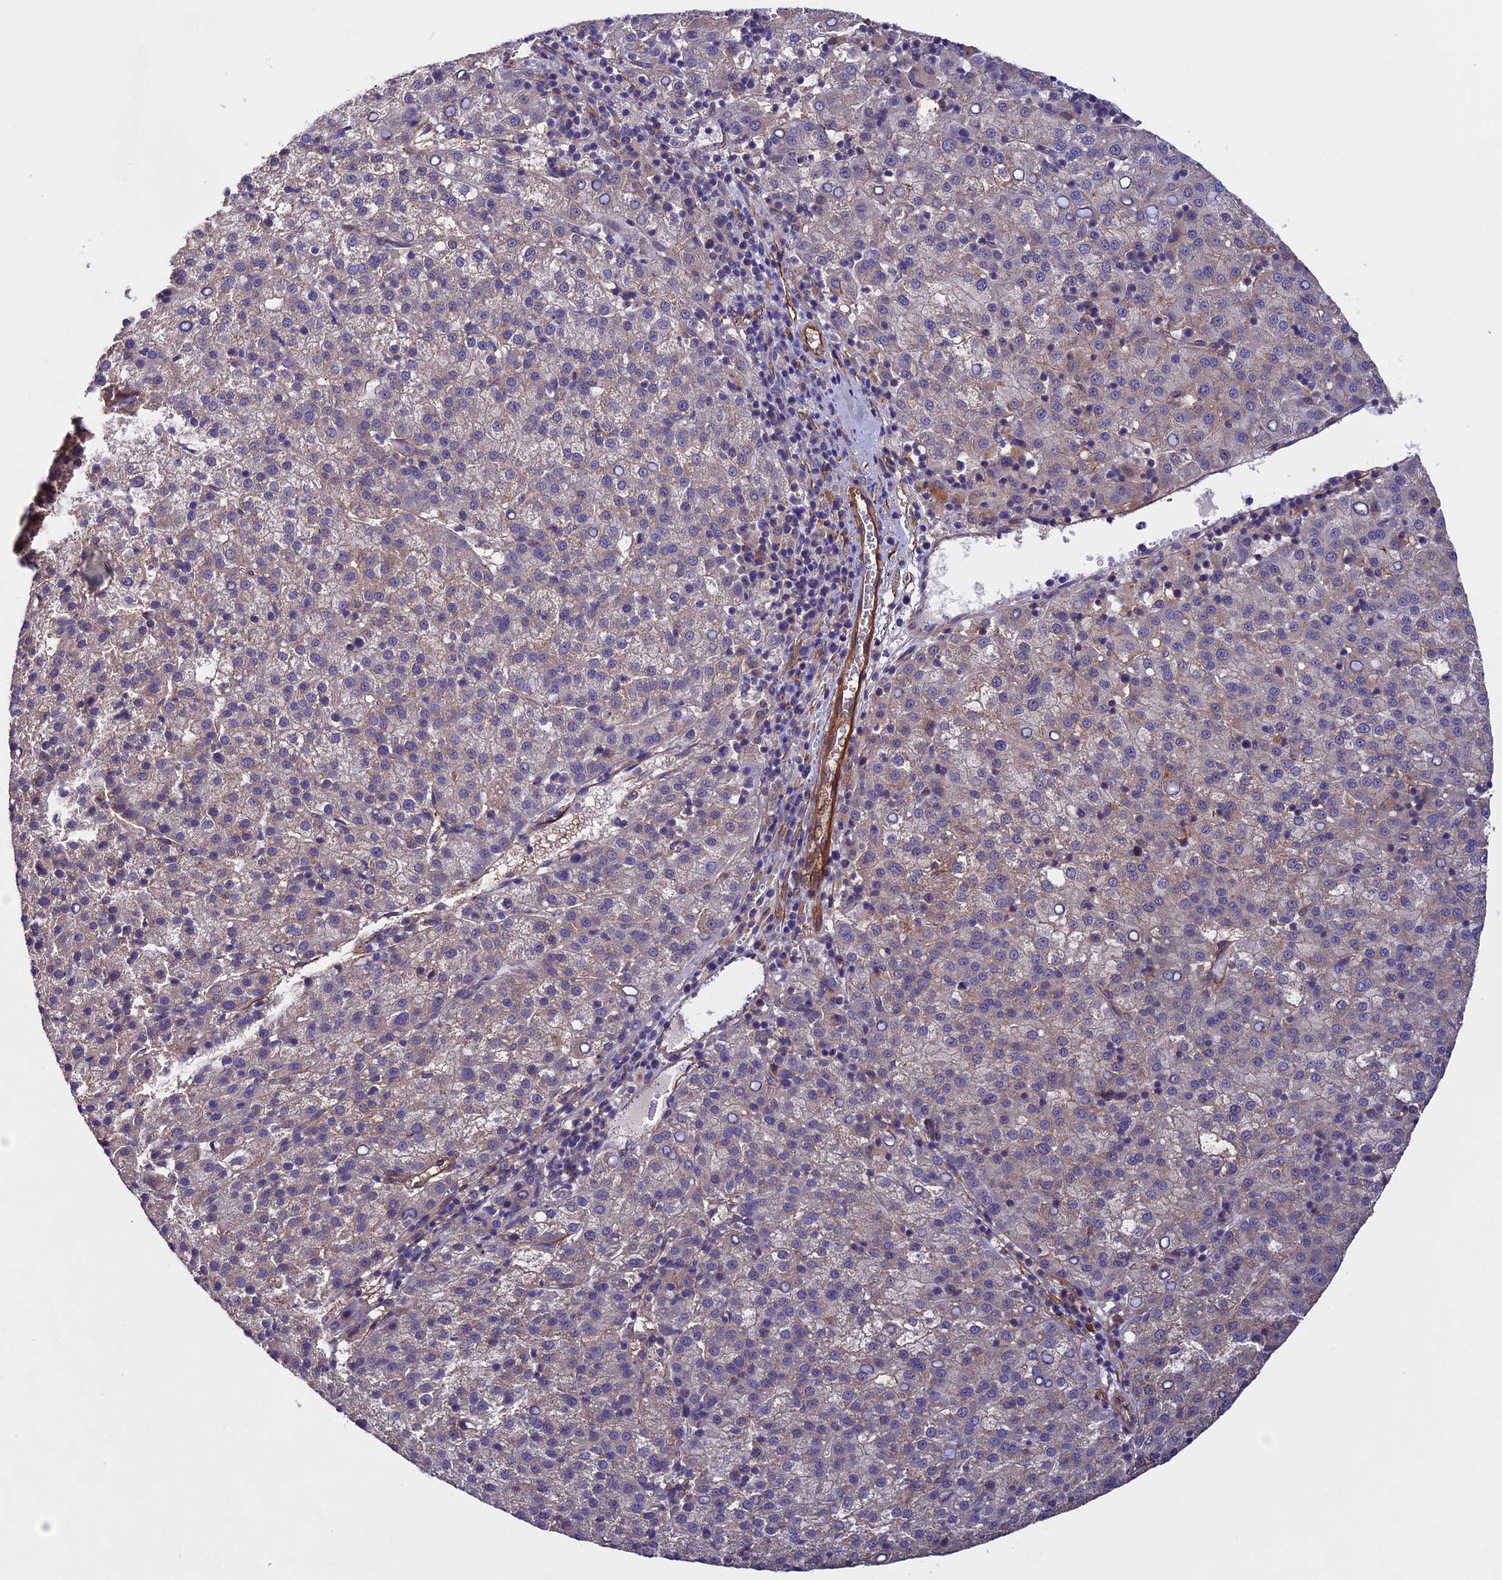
{"staining": {"intensity": "negative", "quantity": "none", "location": "none"}, "tissue": "liver cancer", "cell_type": "Tumor cells", "image_type": "cancer", "snomed": [{"axis": "morphology", "description": "Carcinoma, Hepatocellular, NOS"}, {"axis": "topography", "description": "Liver"}], "caption": "Liver cancer was stained to show a protein in brown. There is no significant positivity in tumor cells. (DAB immunohistochemistry (IHC) visualized using brightfield microscopy, high magnification).", "gene": "SLC9A5", "patient": {"sex": "female", "age": 58}}